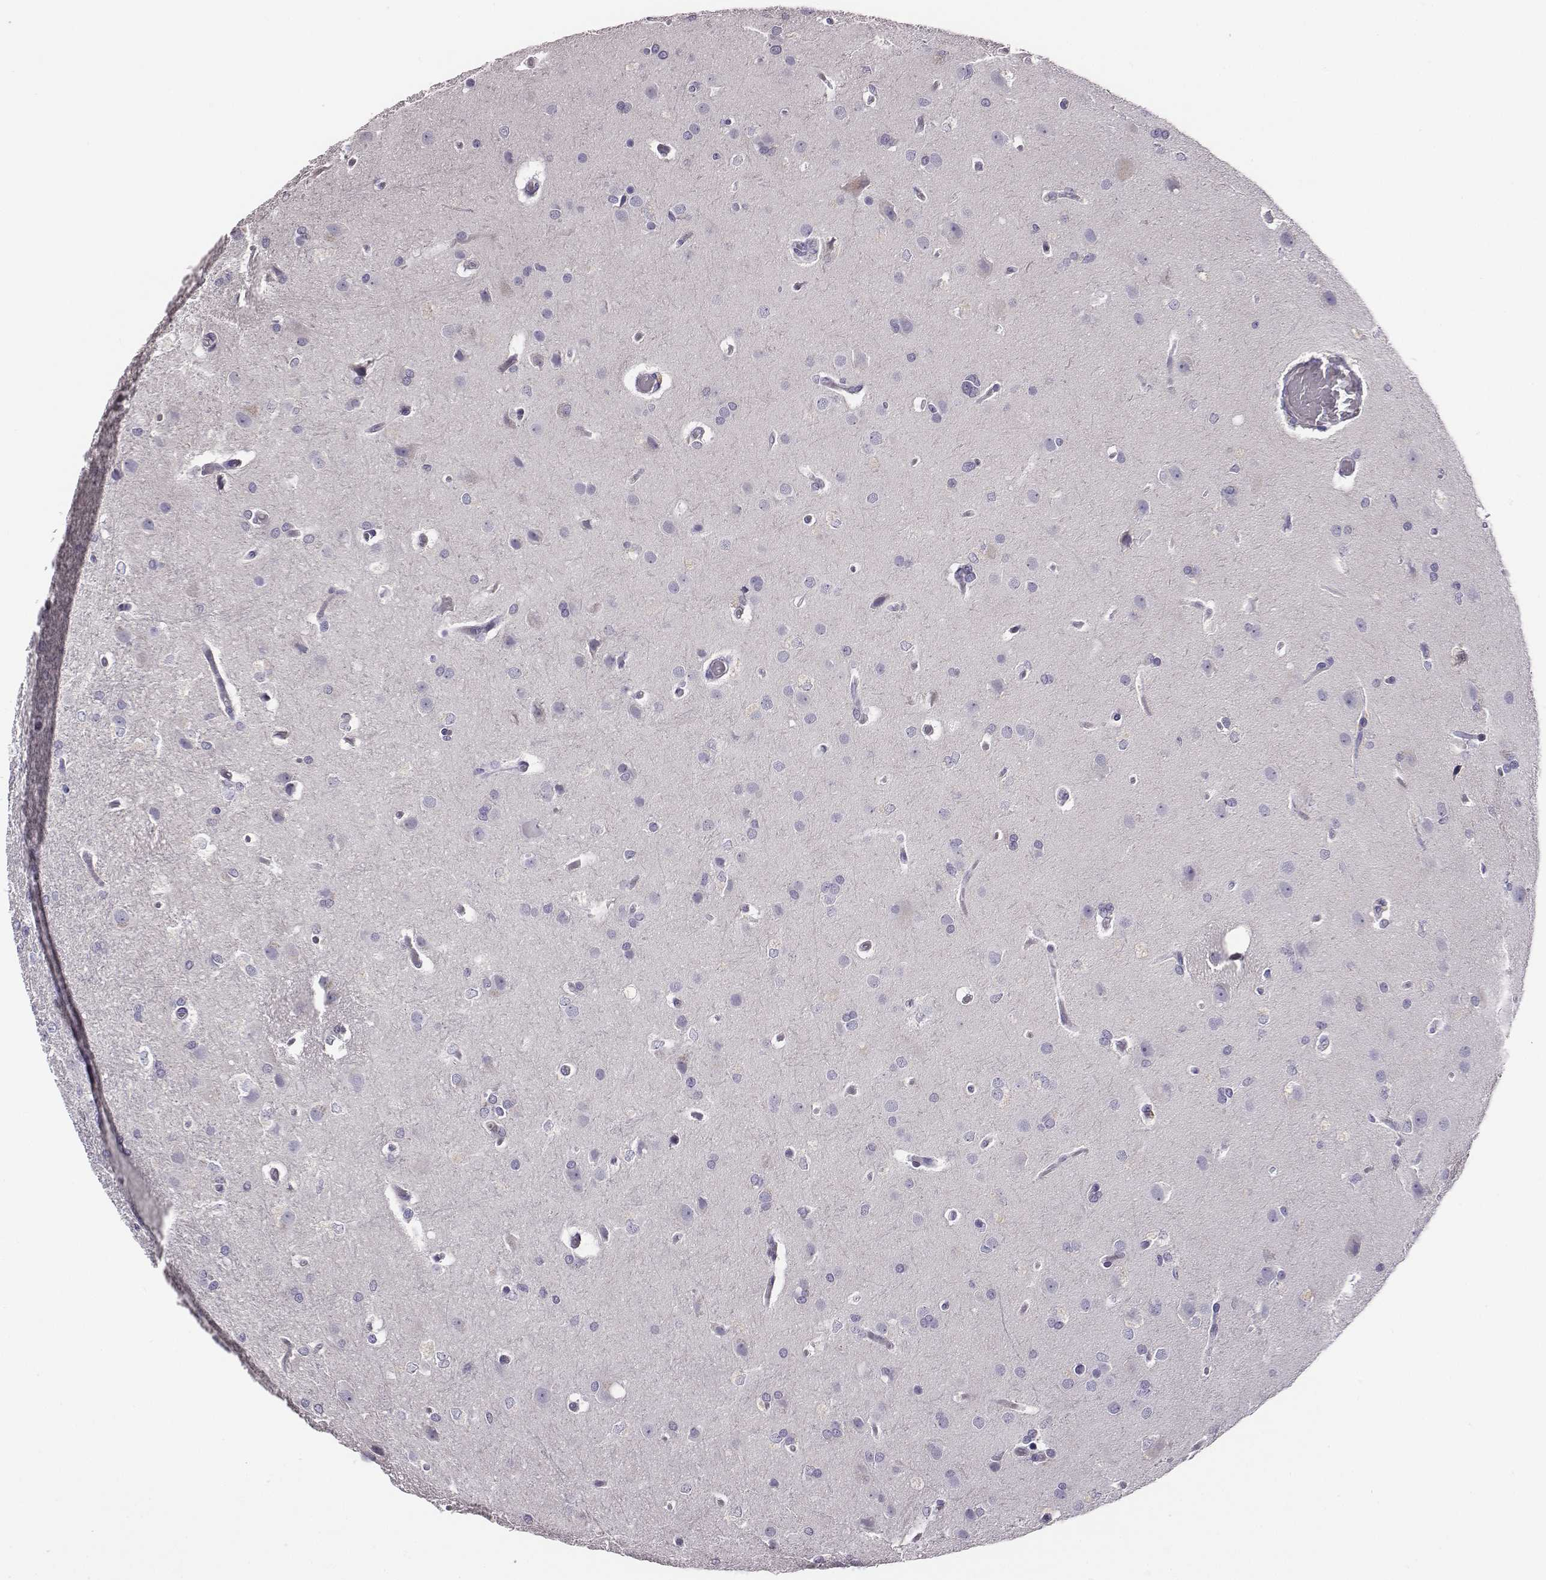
{"staining": {"intensity": "negative", "quantity": "none", "location": "none"}, "tissue": "glioma", "cell_type": "Tumor cells", "image_type": "cancer", "snomed": [{"axis": "morphology", "description": "Glioma, malignant, High grade"}, {"axis": "topography", "description": "Brain"}], "caption": "Immunohistochemical staining of human high-grade glioma (malignant) reveals no significant expression in tumor cells. (Brightfield microscopy of DAB (3,3'-diaminobenzidine) immunohistochemistry (IHC) at high magnification).", "gene": "GUCA1A", "patient": {"sex": "male", "age": 68}}